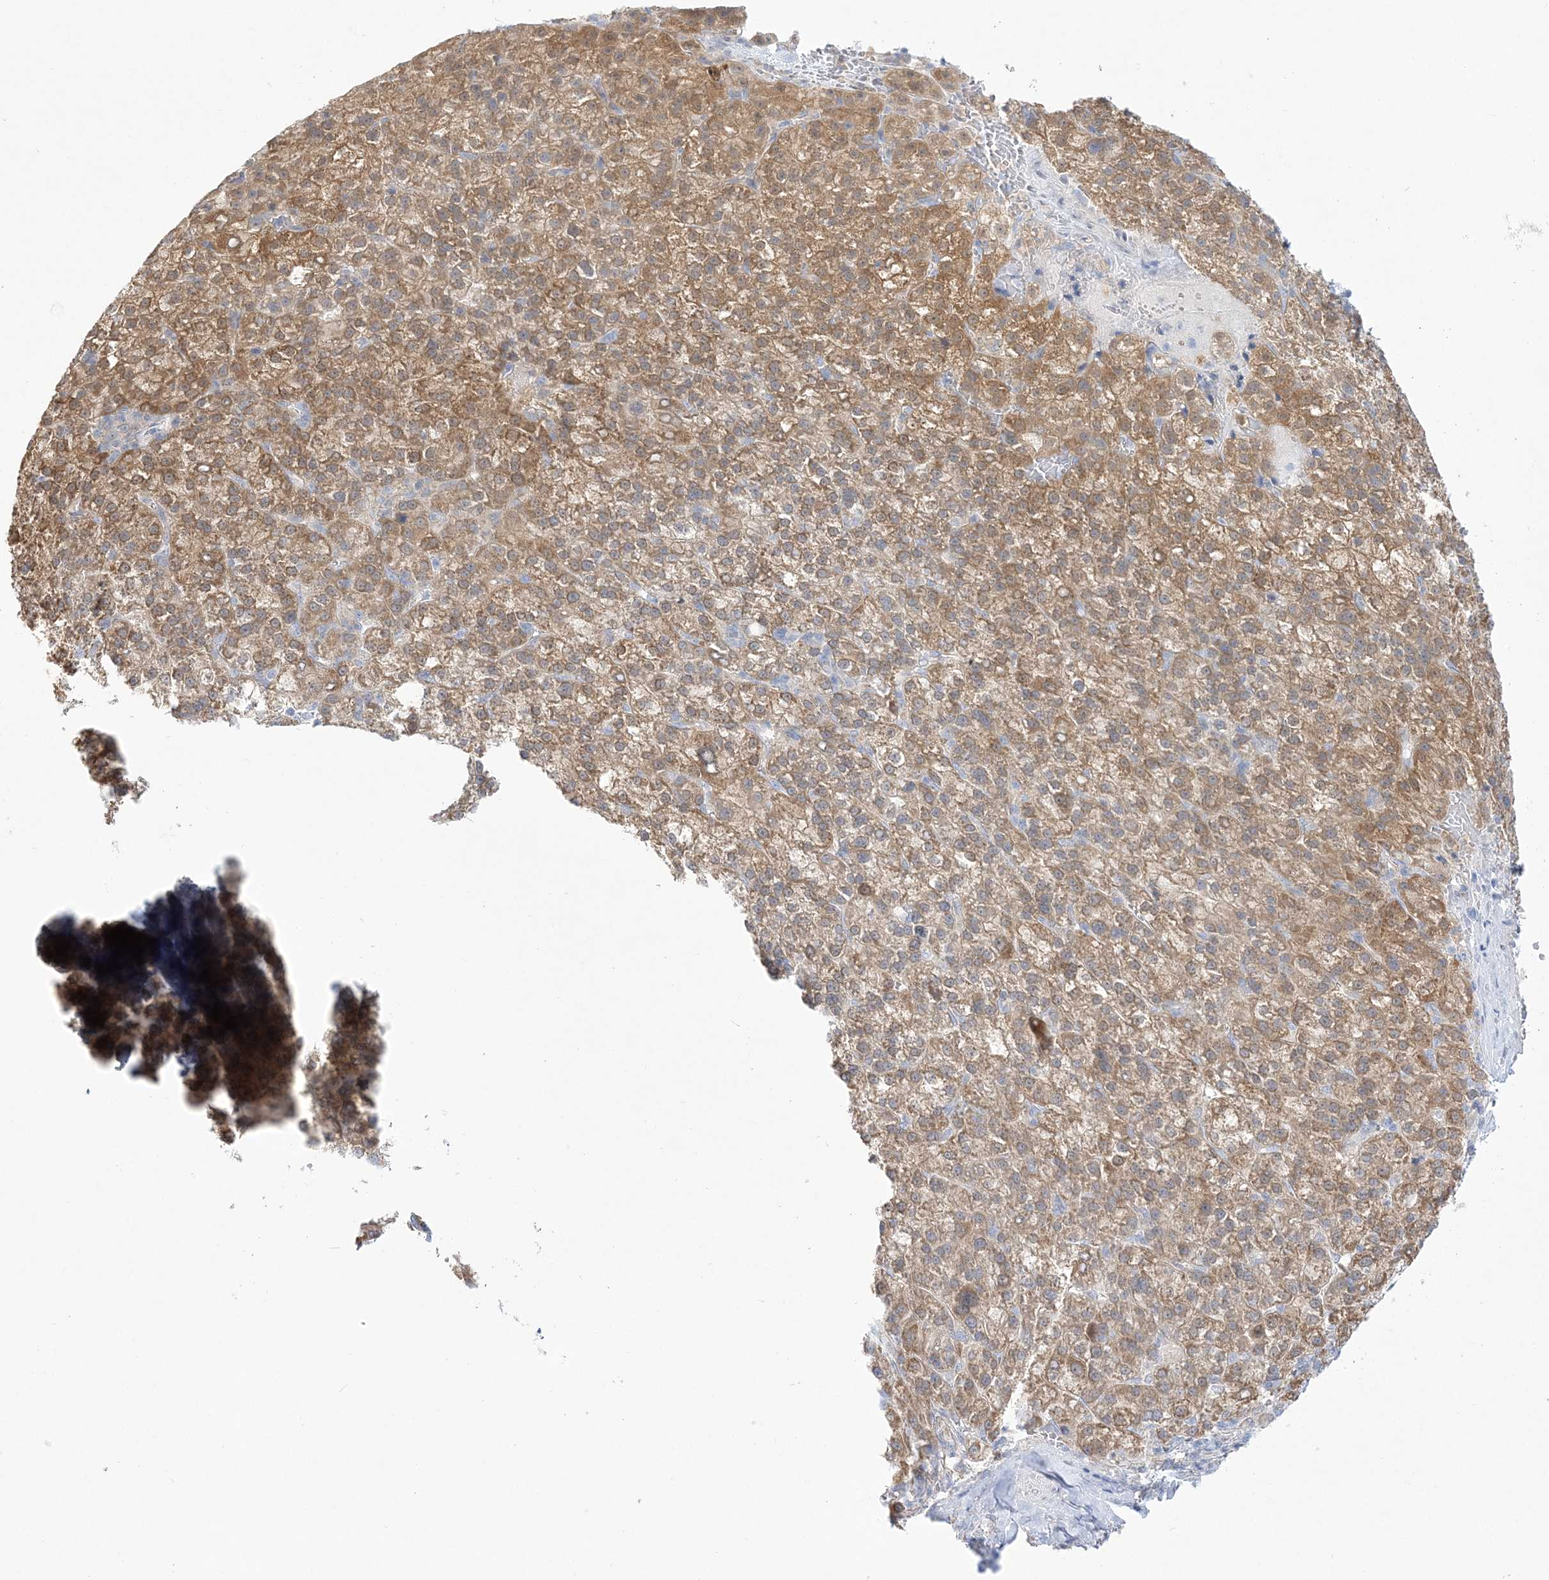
{"staining": {"intensity": "moderate", "quantity": ">75%", "location": "cytoplasmic/membranous"}, "tissue": "liver cancer", "cell_type": "Tumor cells", "image_type": "cancer", "snomed": [{"axis": "morphology", "description": "Carcinoma, Hepatocellular, NOS"}, {"axis": "topography", "description": "Liver"}], "caption": "Immunohistochemical staining of human hepatocellular carcinoma (liver) demonstrates medium levels of moderate cytoplasmic/membranous expression in approximately >75% of tumor cells.", "gene": "PCBD1", "patient": {"sex": "female", "age": 58}}